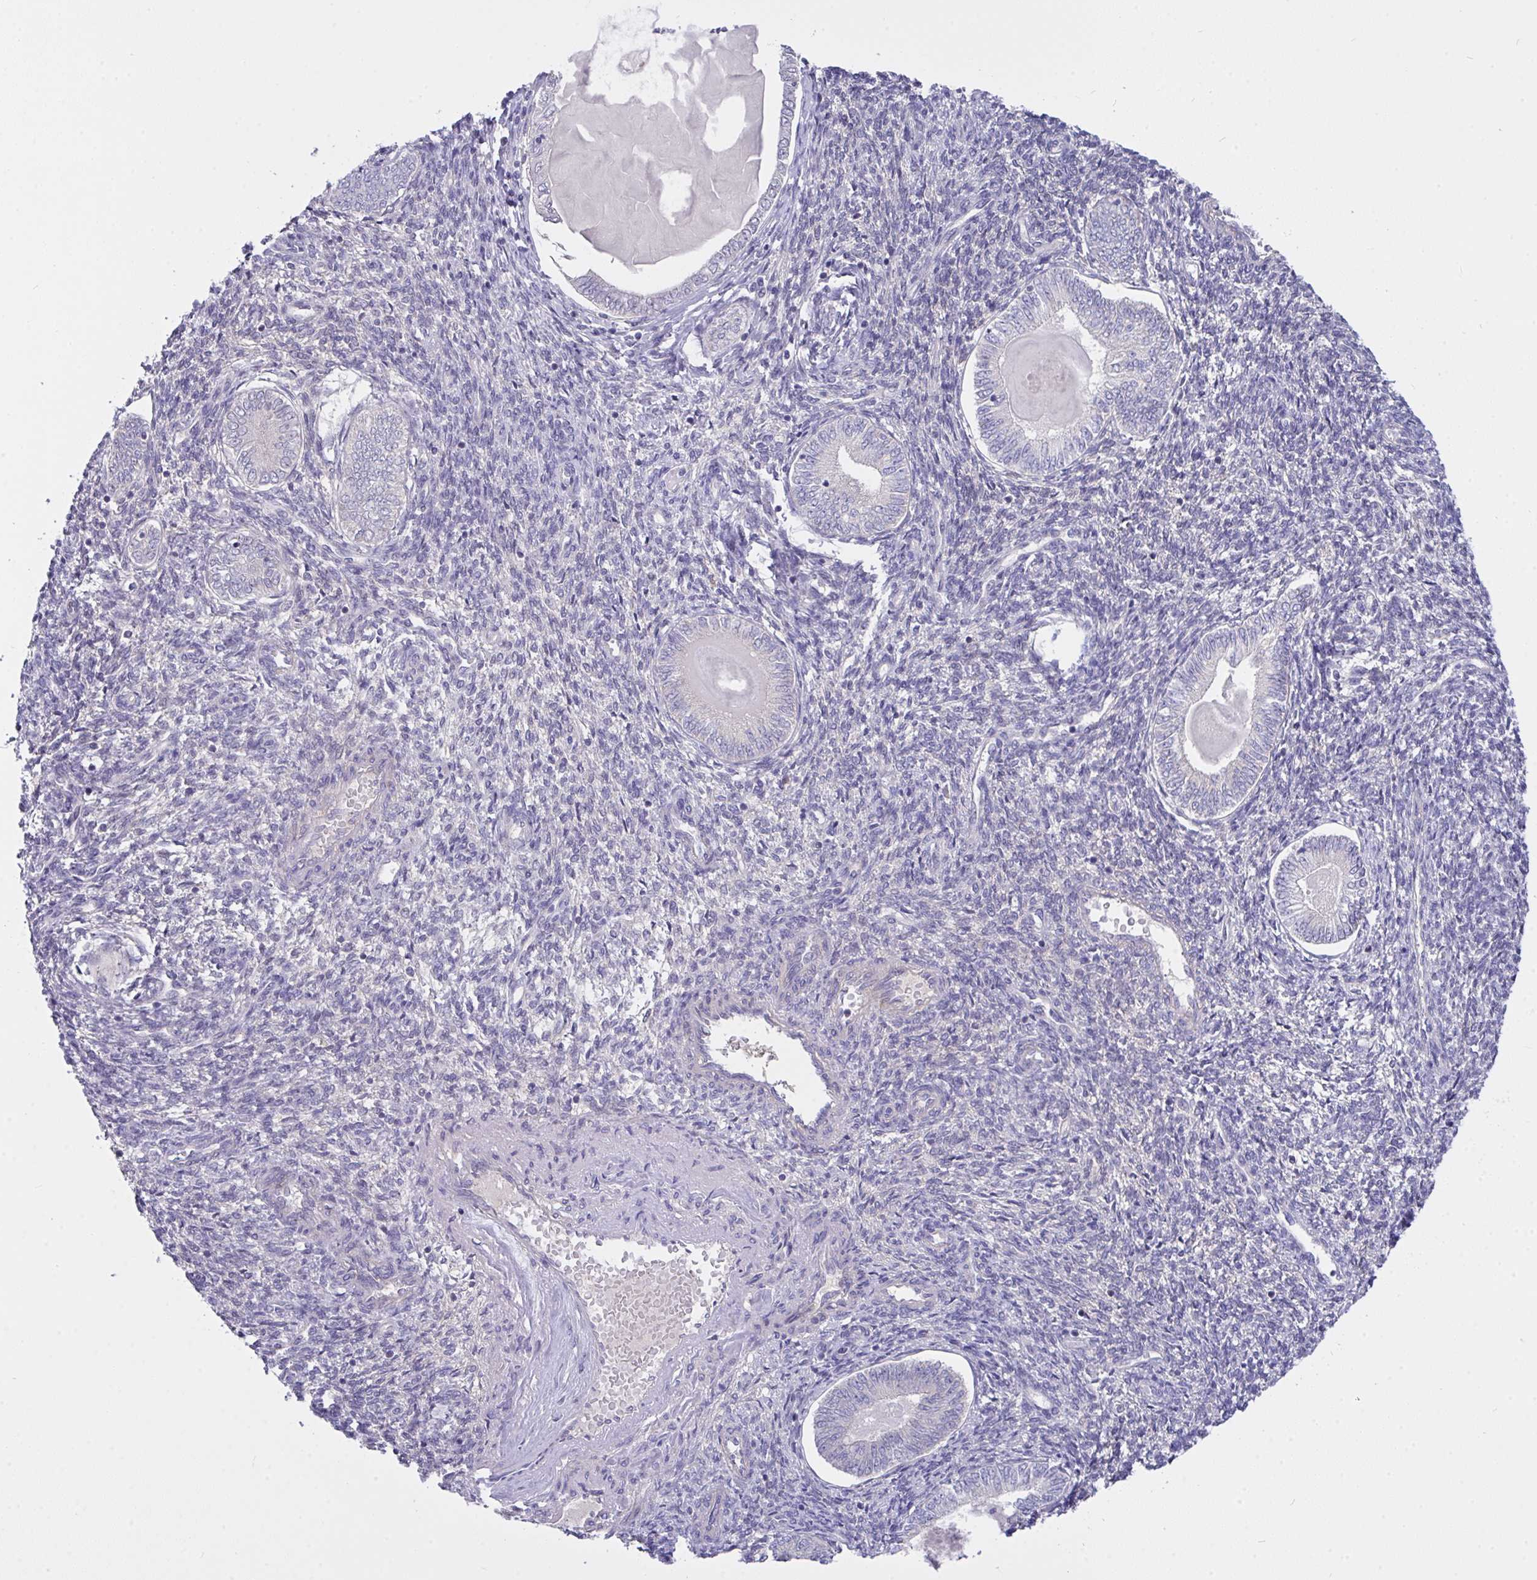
{"staining": {"intensity": "negative", "quantity": "none", "location": "none"}, "tissue": "endometrial cancer", "cell_type": "Tumor cells", "image_type": "cancer", "snomed": [{"axis": "morphology", "description": "Carcinoma, NOS"}, {"axis": "topography", "description": "Uterus"}], "caption": "An image of endometrial cancer stained for a protein shows no brown staining in tumor cells.", "gene": "L3HYPDH", "patient": {"sex": "female", "age": 76}}